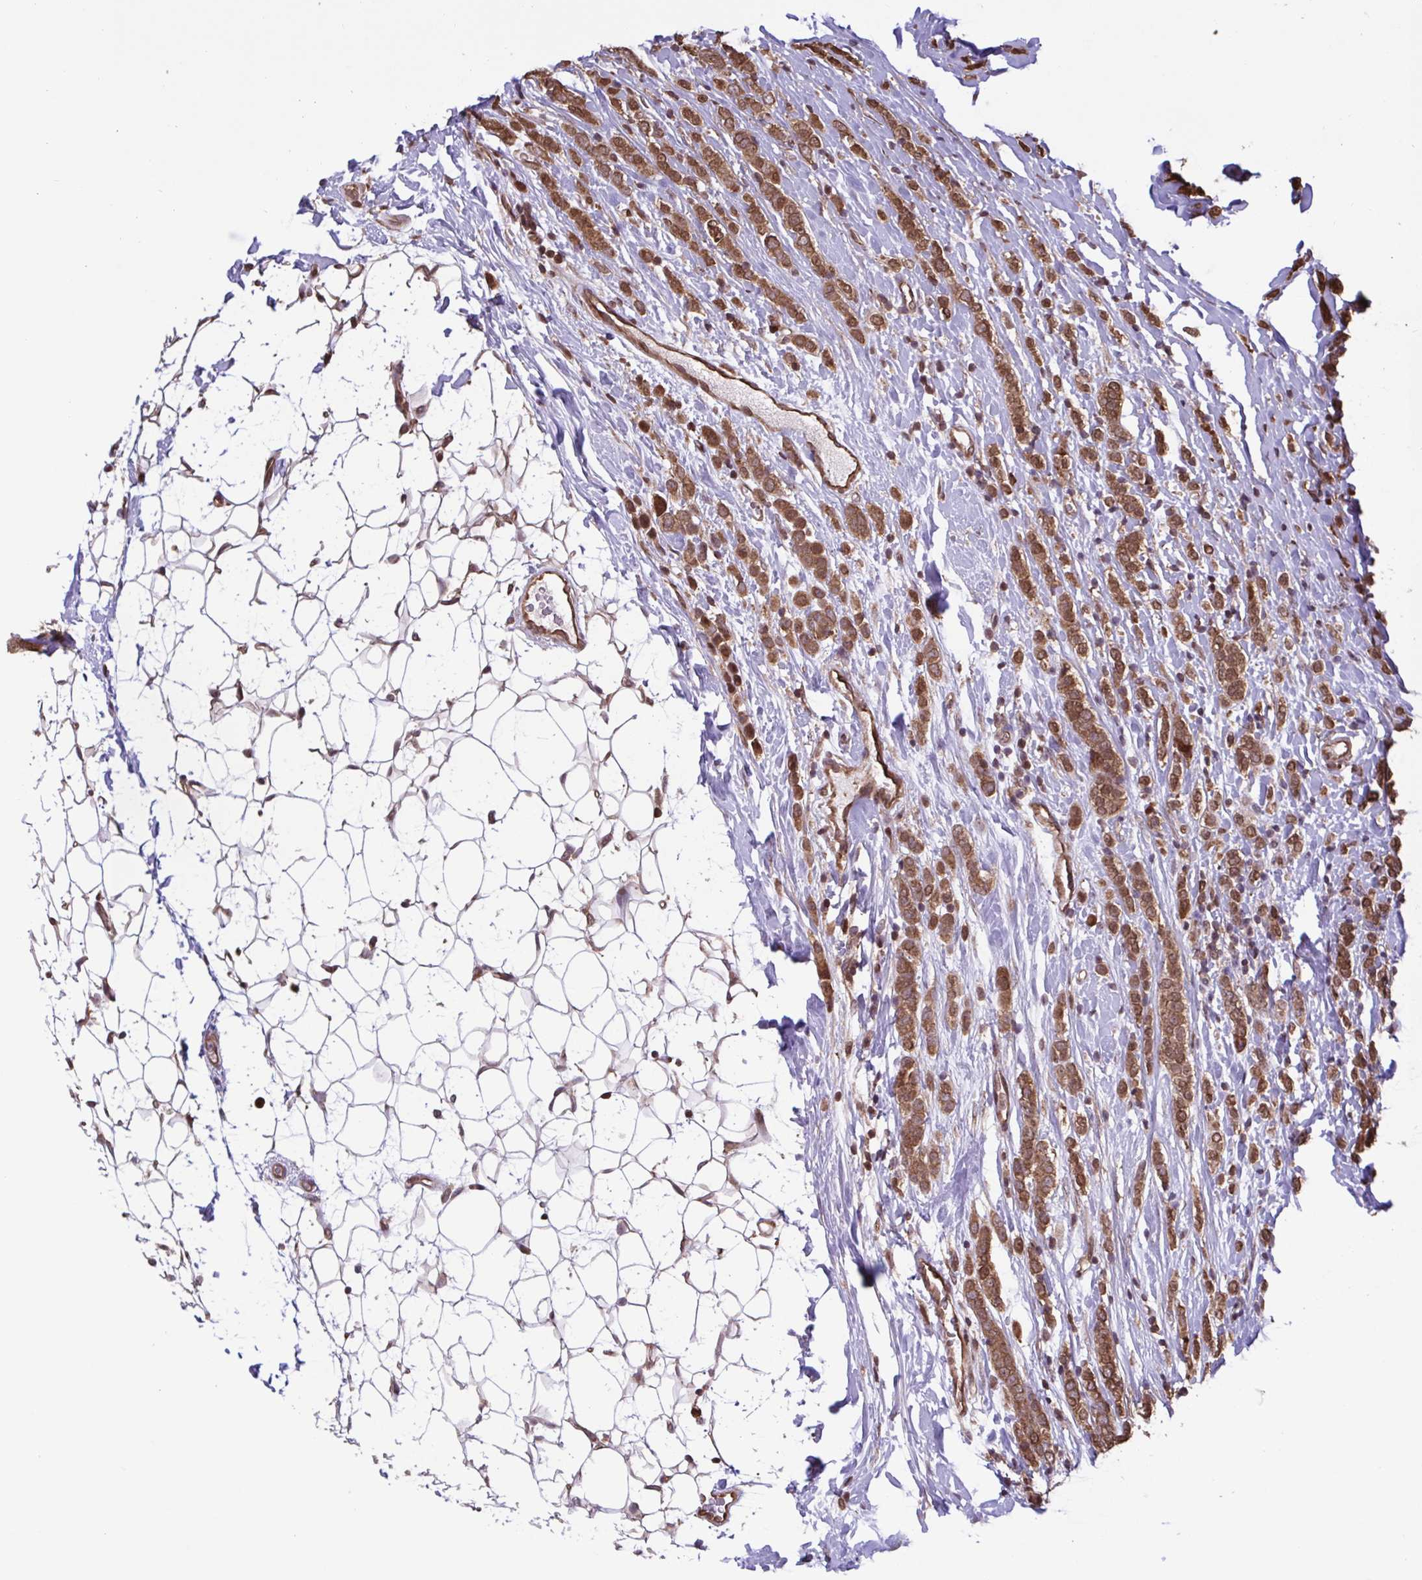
{"staining": {"intensity": "moderate", "quantity": ">75%", "location": "cytoplasmic/membranous,nuclear"}, "tissue": "breast cancer", "cell_type": "Tumor cells", "image_type": "cancer", "snomed": [{"axis": "morphology", "description": "Lobular carcinoma"}, {"axis": "topography", "description": "Breast"}], "caption": "Protein expression analysis of human breast lobular carcinoma reveals moderate cytoplasmic/membranous and nuclear positivity in approximately >75% of tumor cells.", "gene": "SEC63", "patient": {"sex": "female", "age": 49}}